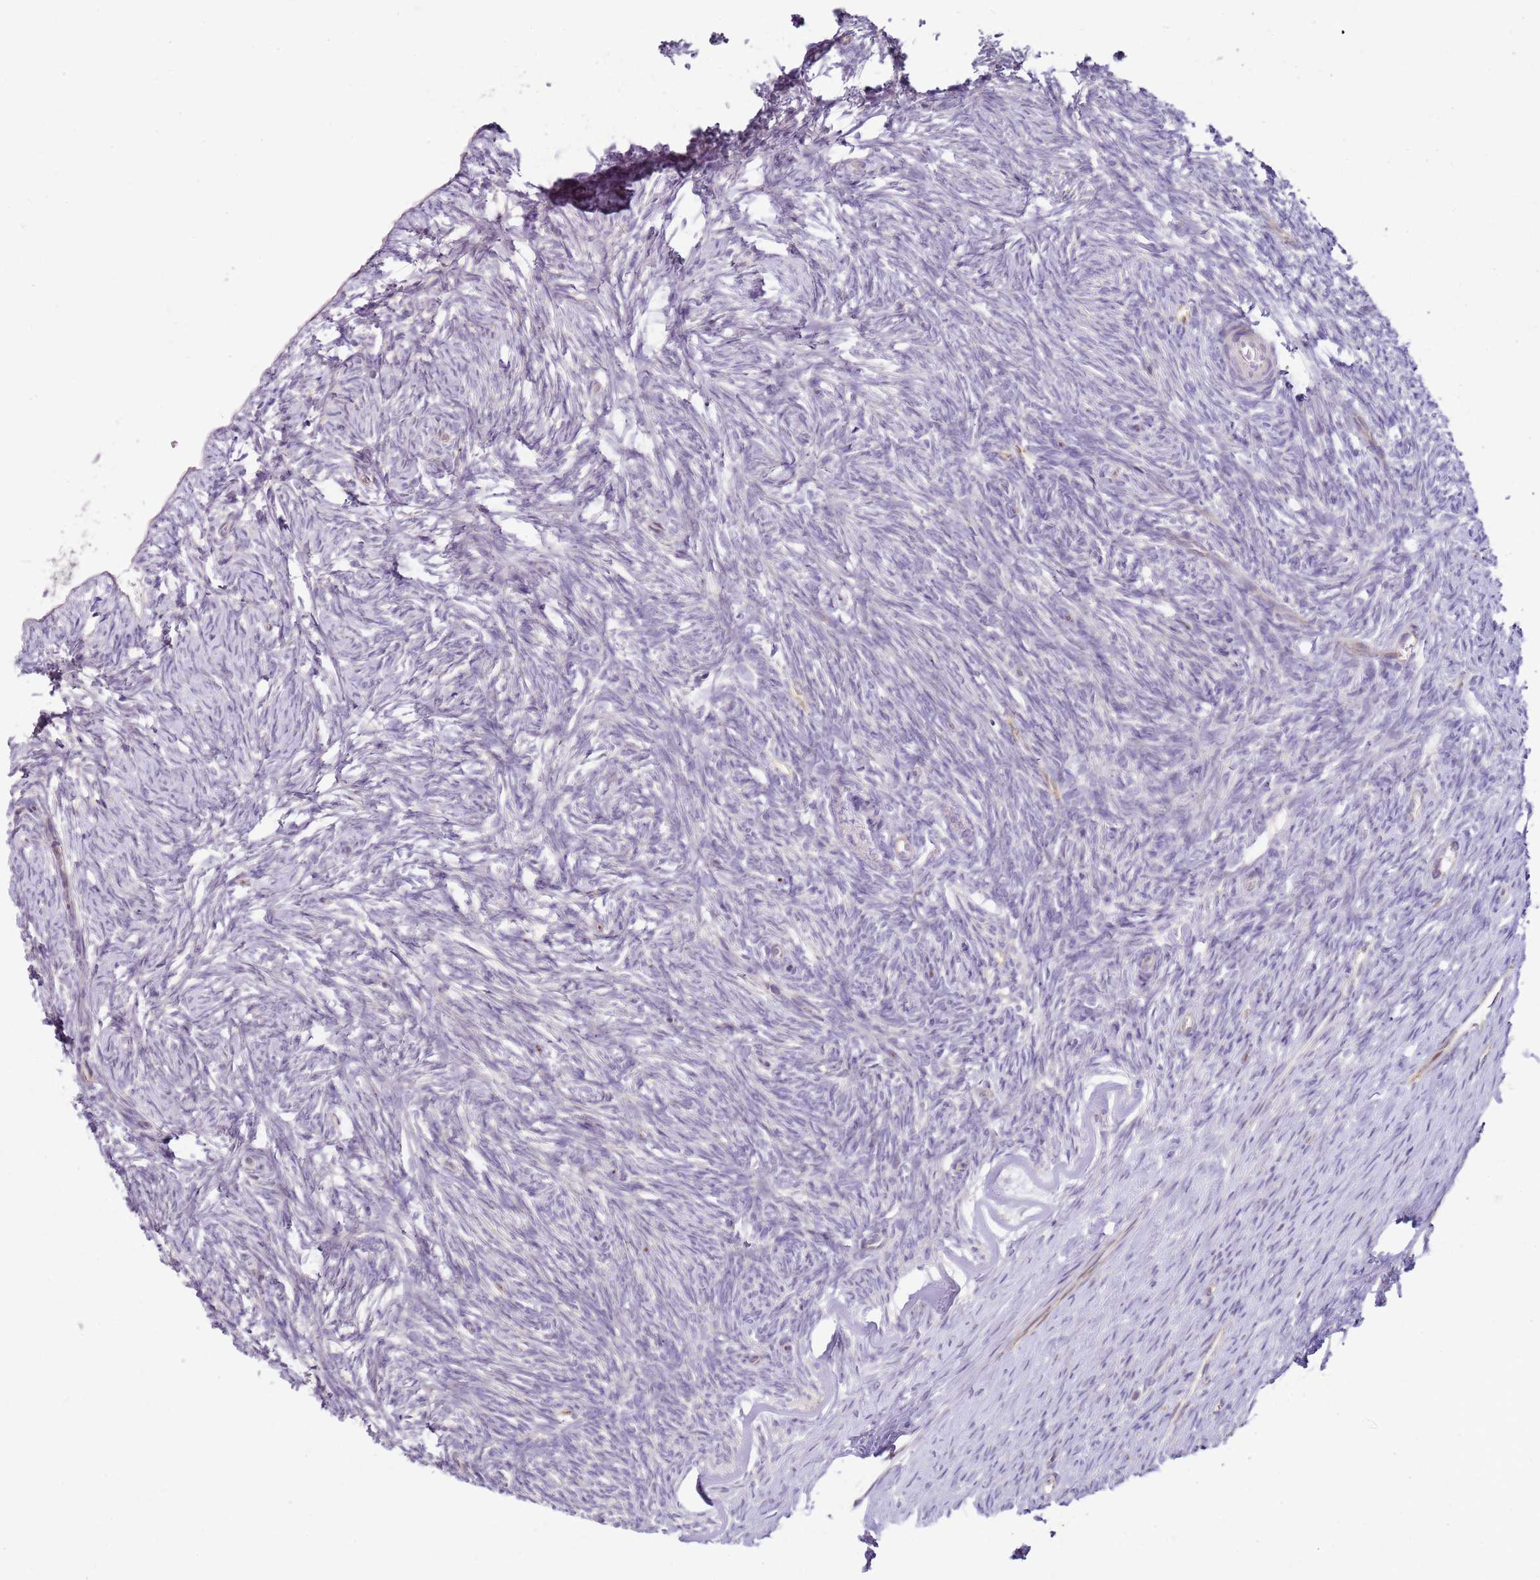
{"staining": {"intensity": "negative", "quantity": "none", "location": "none"}, "tissue": "ovary", "cell_type": "Follicle cells", "image_type": "normal", "snomed": [{"axis": "morphology", "description": "Normal tissue, NOS"}, {"axis": "topography", "description": "Ovary"}], "caption": "Follicle cells are negative for brown protein staining in normal ovary. (DAB (3,3'-diaminobenzidine) IHC visualized using brightfield microscopy, high magnification).", "gene": "GRAP", "patient": {"sex": "female", "age": 51}}